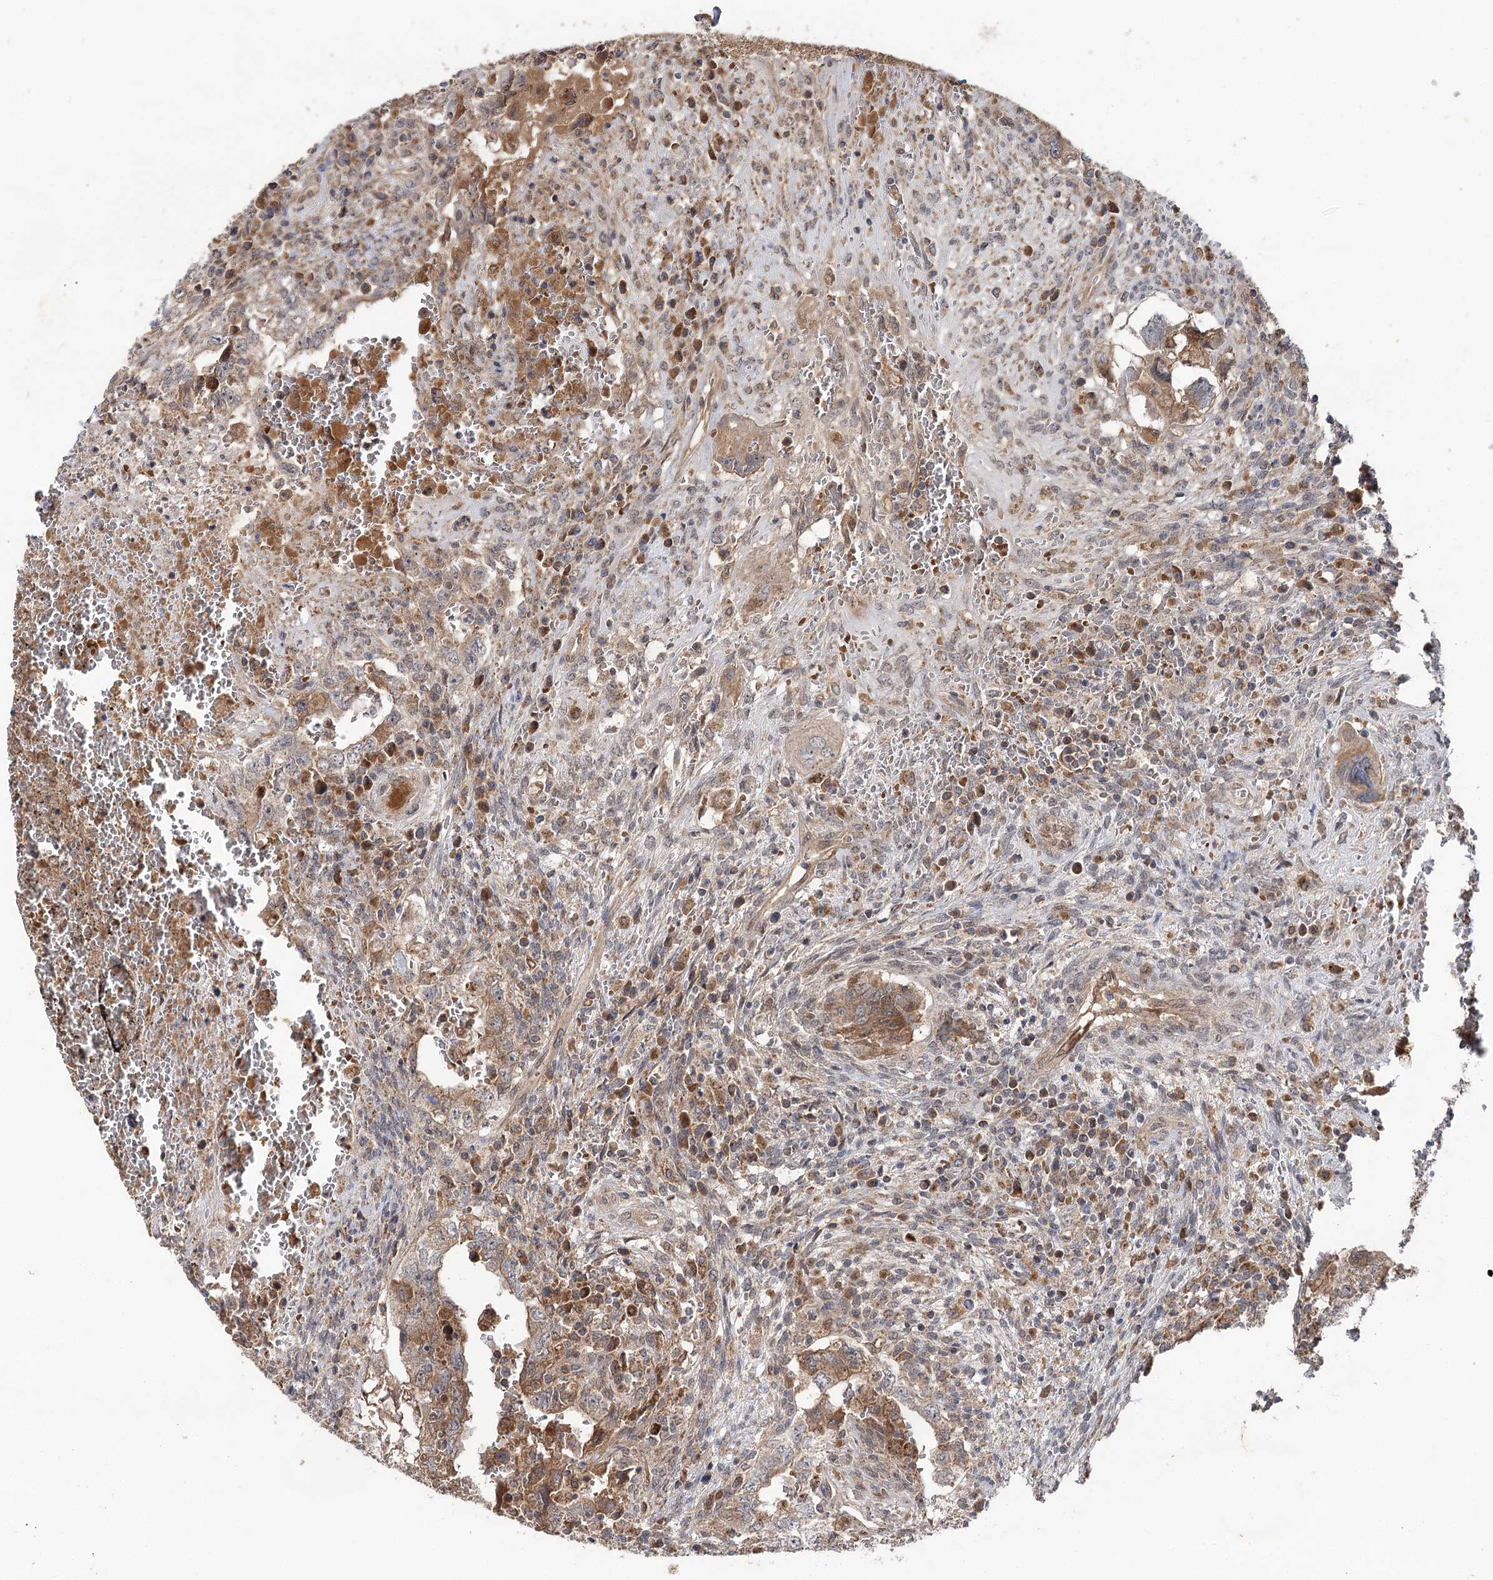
{"staining": {"intensity": "moderate", "quantity": "25%-75%", "location": "cytoplasmic/membranous"}, "tissue": "testis cancer", "cell_type": "Tumor cells", "image_type": "cancer", "snomed": [{"axis": "morphology", "description": "Carcinoma, Embryonal, NOS"}, {"axis": "topography", "description": "Testis"}], "caption": "IHC of human embryonal carcinoma (testis) demonstrates medium levels of moderate cytoplasmic/membranous staining in approximately 25%-75% of tumor cells. The protein is stained brown, and the nuclei are stained in blue (DAB (3,3'-diaminobenzidine) IHC with brightfield microscopy, high magnification).", "gene": "MSANTD2", "patient": {"sex": "male", "age": 26}}